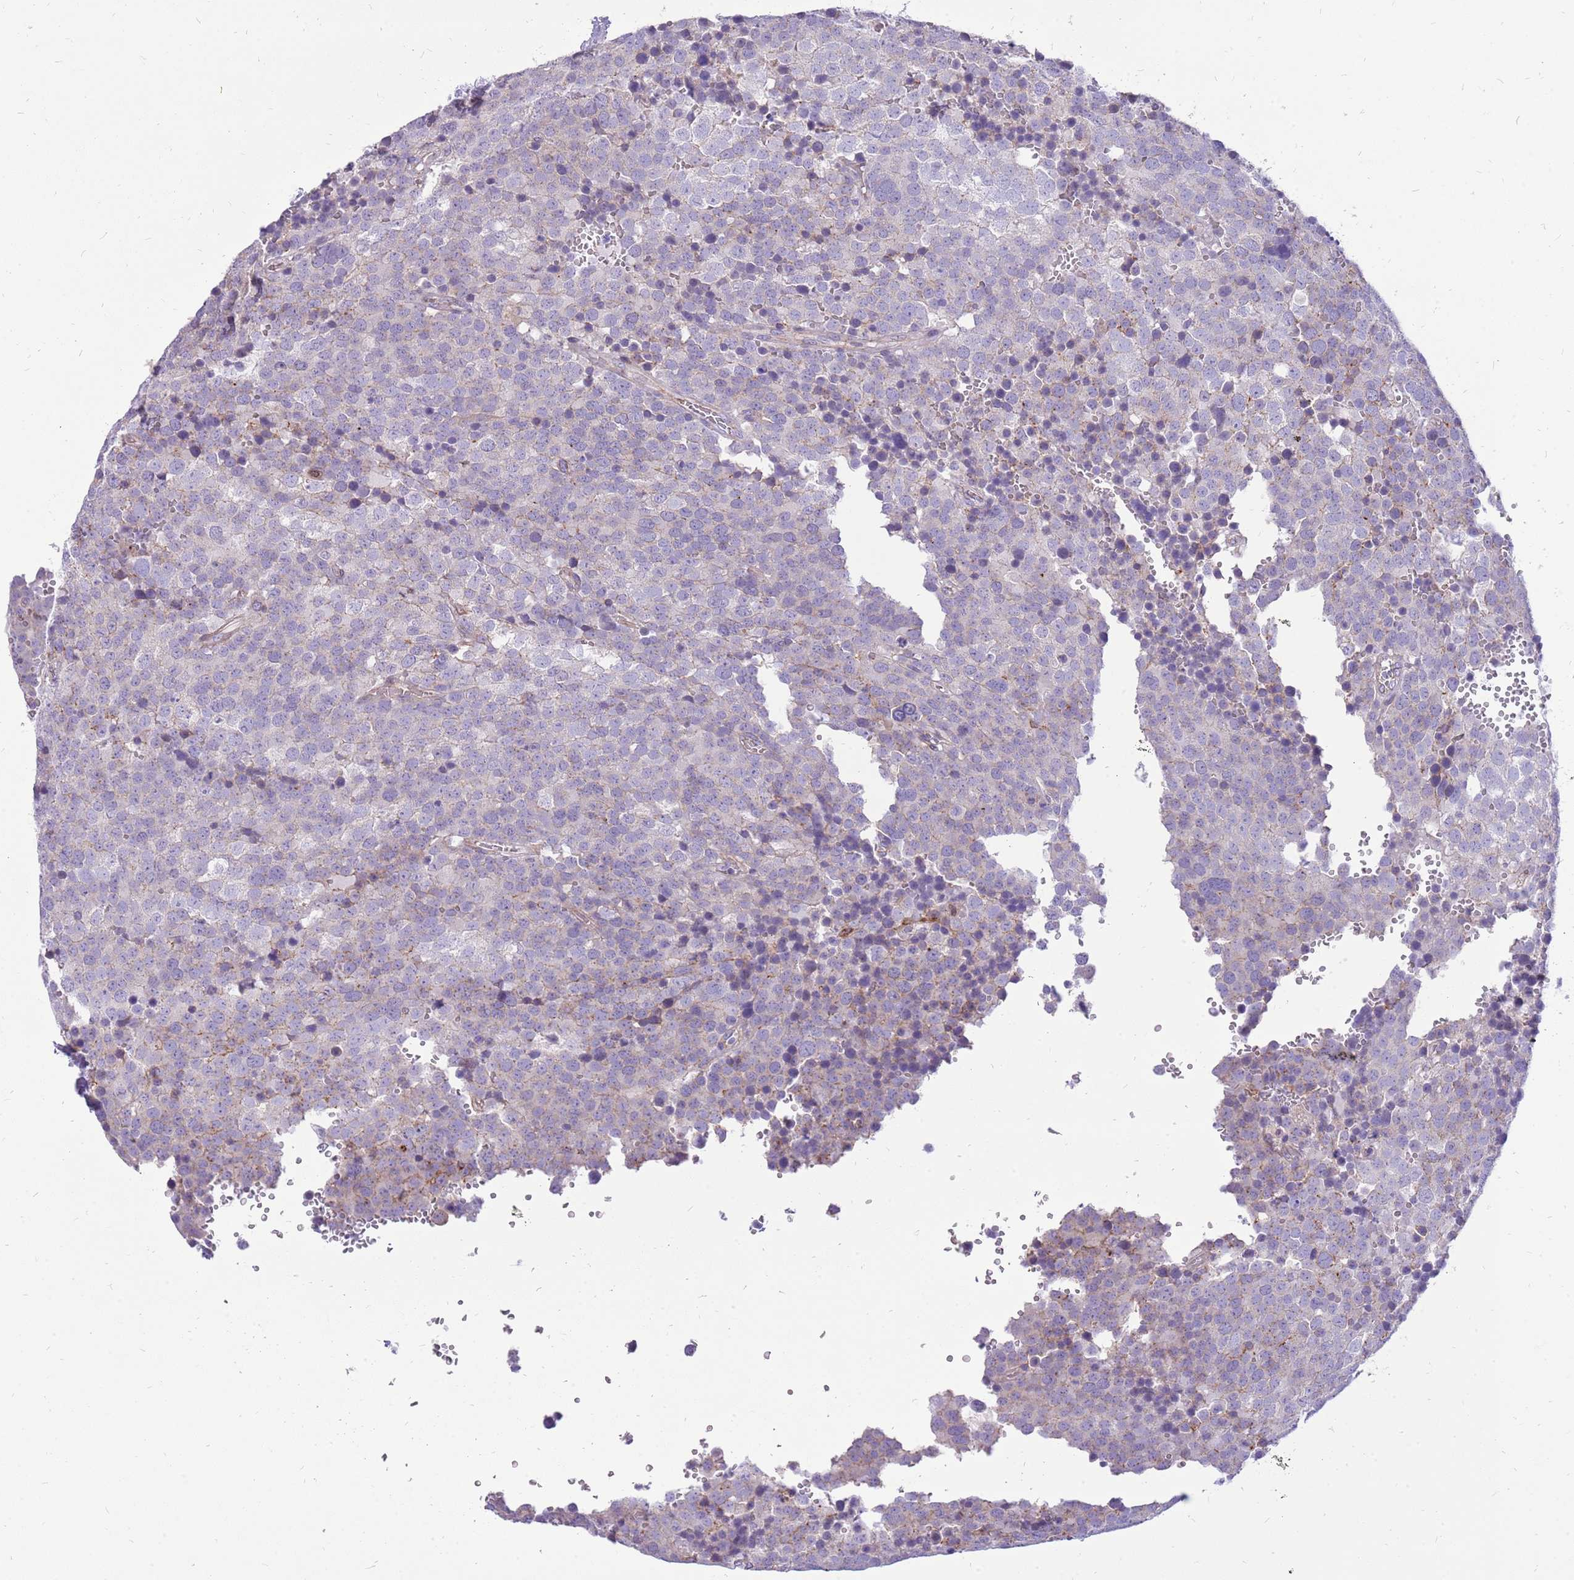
{"staining": {"intensity": "negative", "quantity": "none", "location": "none"}, "tissue": "testis cancer", "cell_type": "Tumor cells", "image_type": "cancer", "snomed": [{"axis": "morphology", "description": "Seminoma, NOS"}, {"axis": "topography", "description": "Testis"}], "caption": "High magnification brightfield microscopy of testis cancer (seminoma) stained with DAB (brown) and counterstained with hematoxylin (blue): tumor cells show no significant positivity. (Brightfield microscopy of DAB immunohistochemistry (IHC) at high magnification).", "gene": "WDR90", "patient": {"sex": "male", "age": 71}}